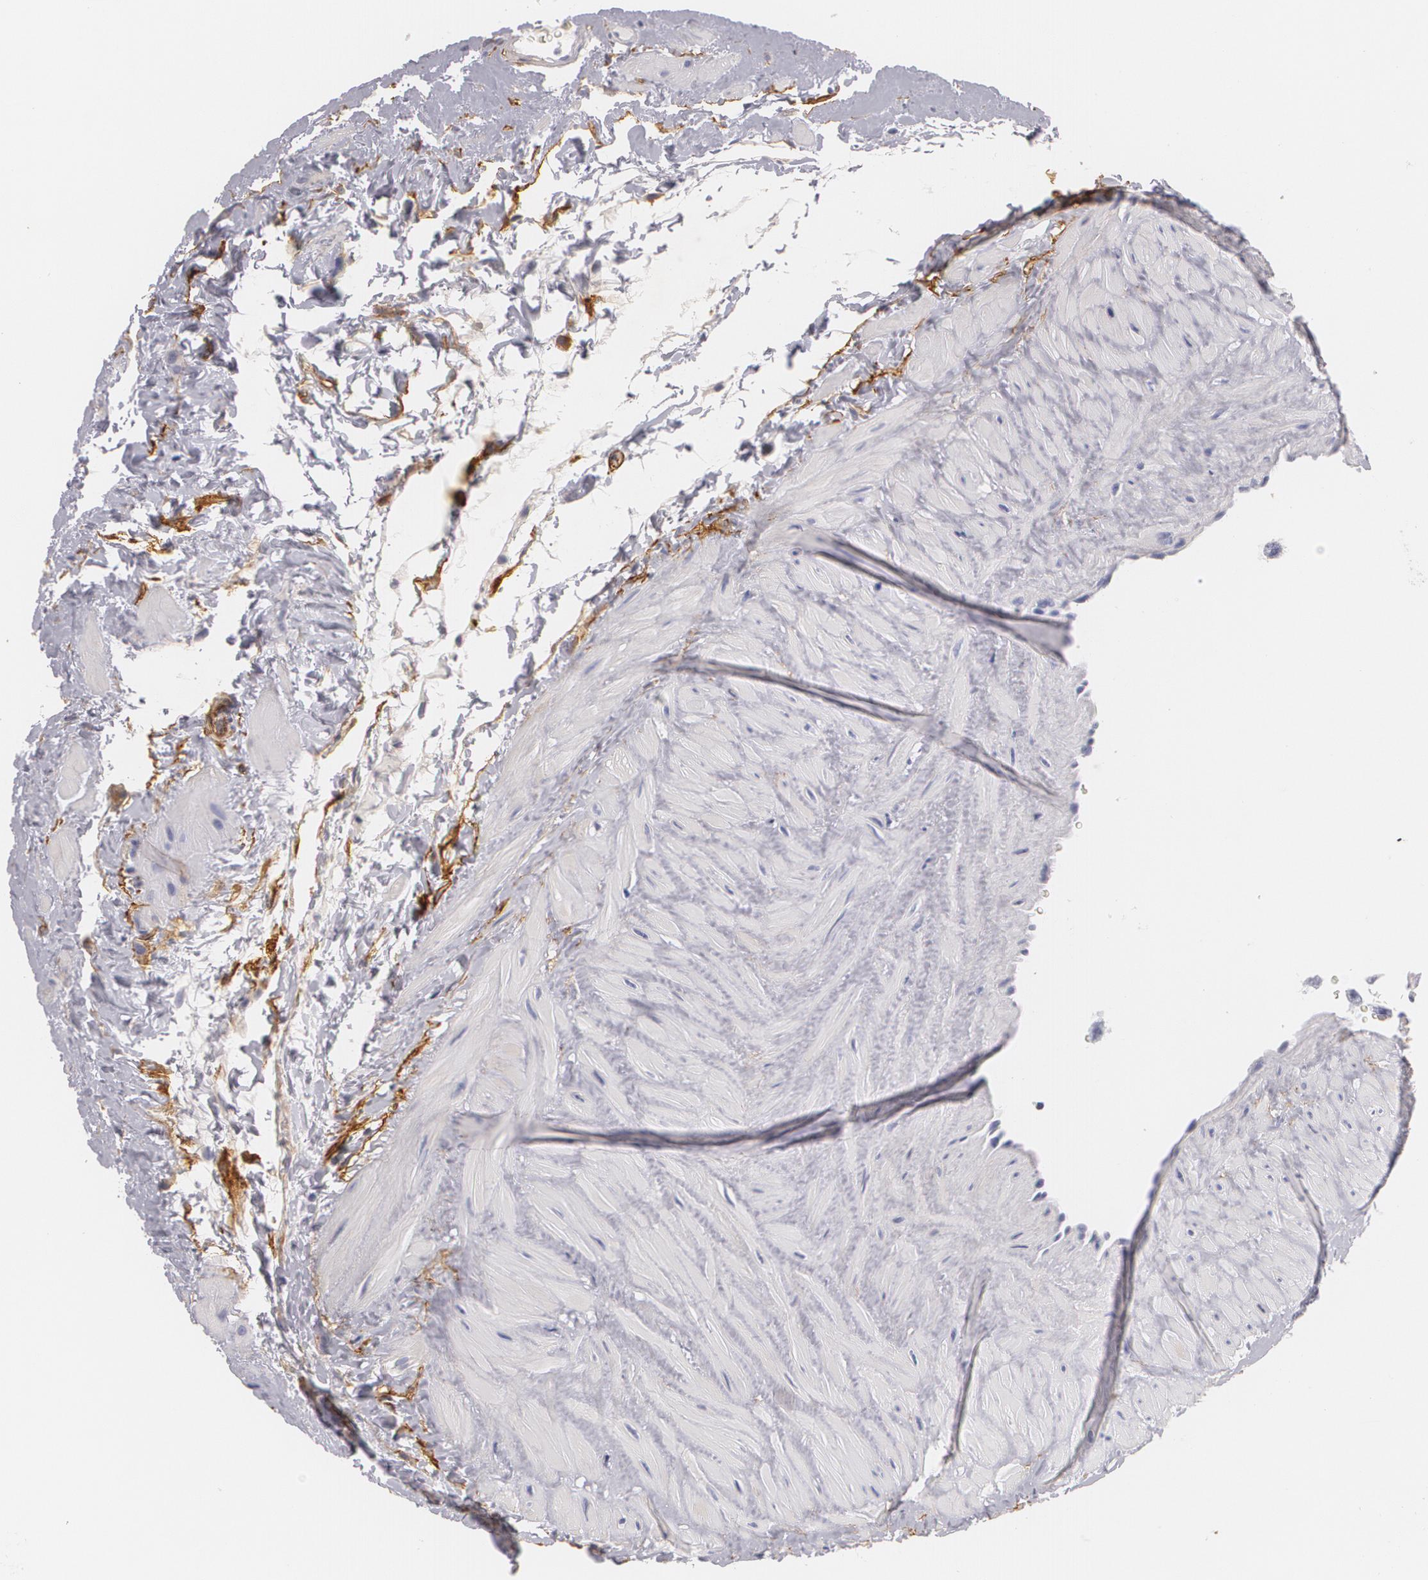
{"staining": {"intensity": "weak", "quantity": "<25%", "location": "cytoplasmic/membranous"}, "tissue": "epididymis", "cell_type": "Glandular cells", "image_type": "normal", "snomed": [{"axis": "morphology", "description": "Normal tissue, NOS"}, {"axis": "topography", "description": "Epididymis"}], "caption": "Immunohistochemistry image of normal epididymis stained for a protein (brown), which reveals no expression in glandular cells.", "gene": "NGFR", "patient": {"sex": "male", "age": 23}}